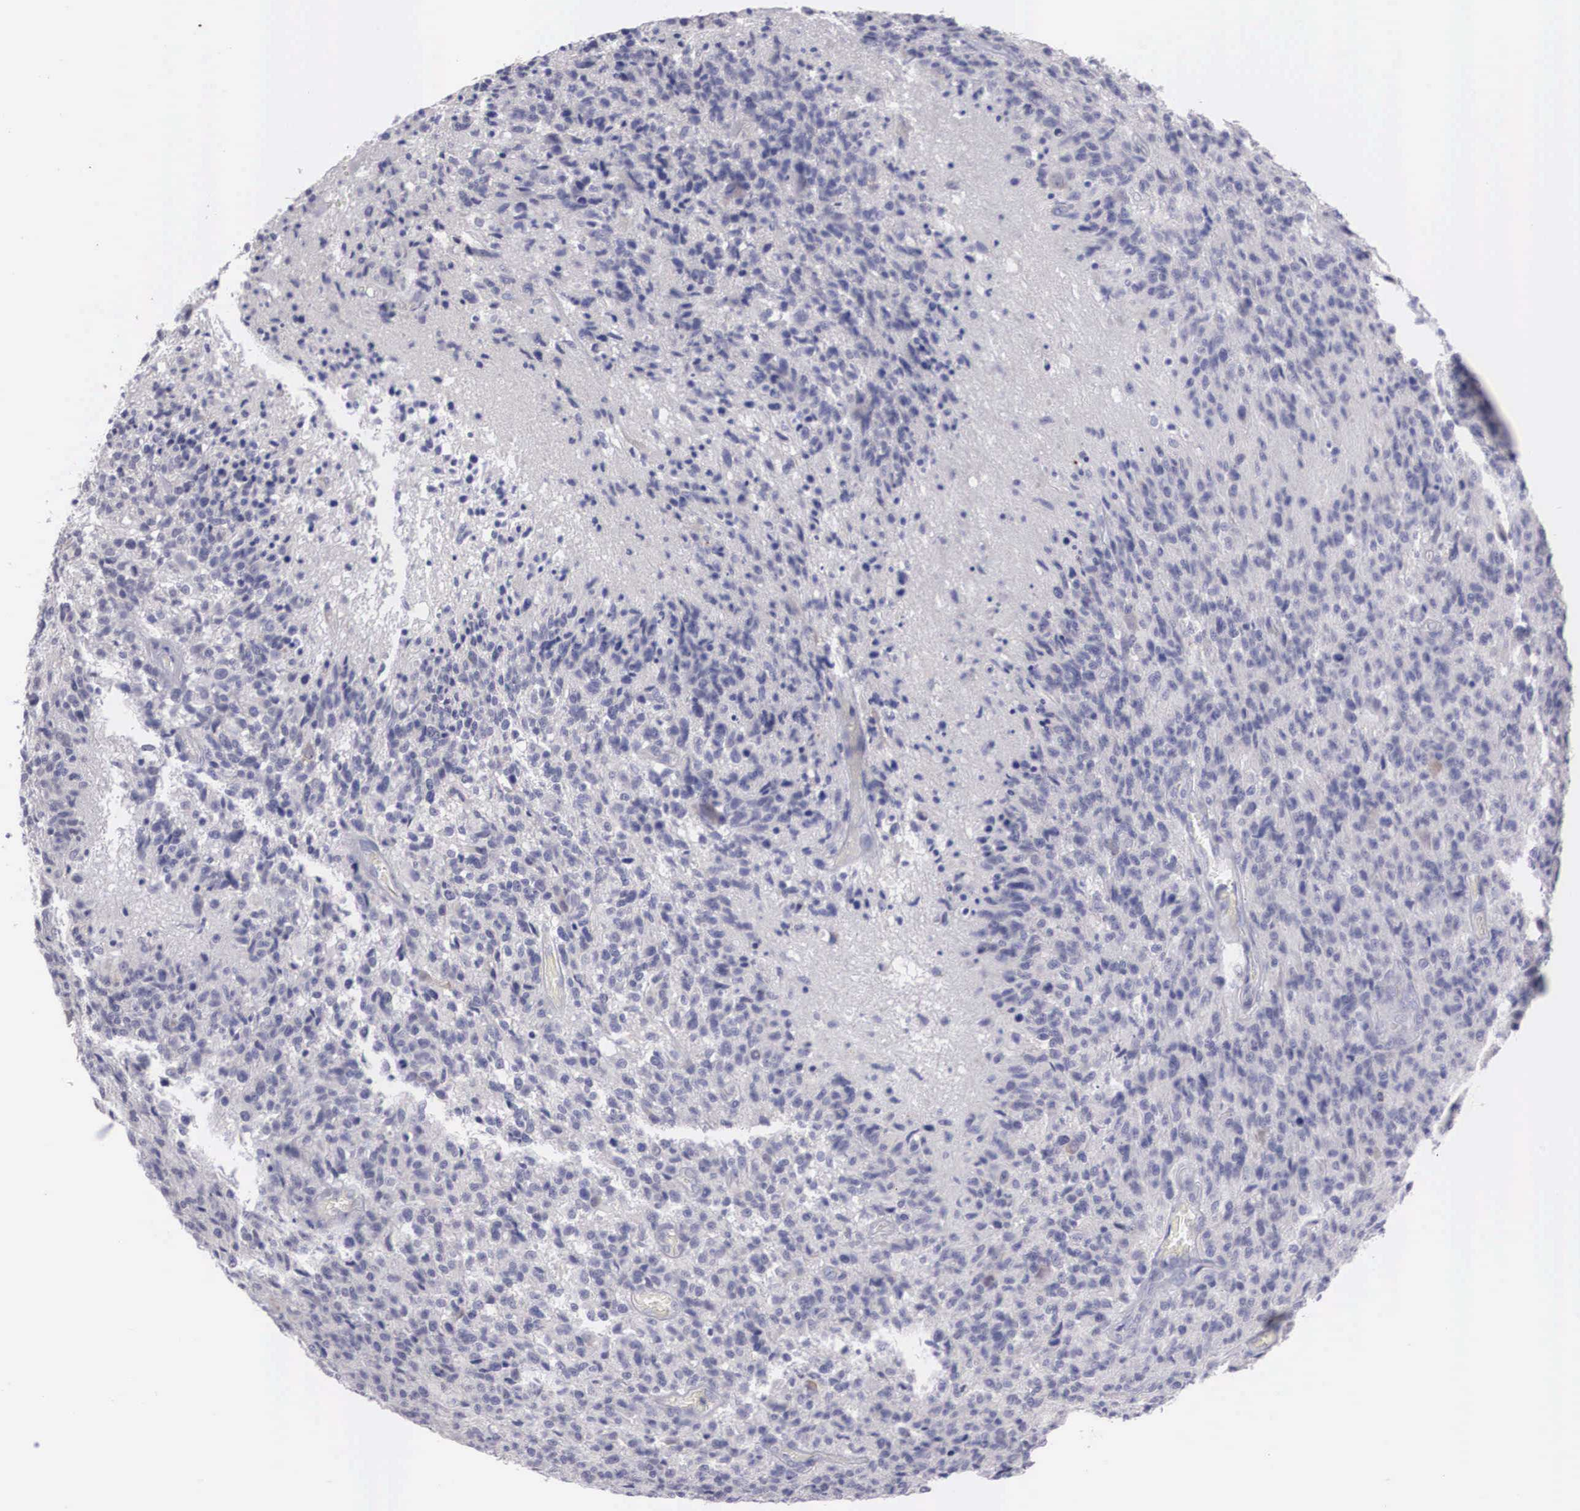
{"staining": {"intensity": "negative", "quantity": "none", "location": "none"}, "tissue": "glioma", "cell_type": "Tumor cells", "image_type": "cancer", "snomed": [{"axis": "morphology", "description": "Glioma, malignant, High grade"}, {"axis": "topography", "description": "Brain"}], "caption": "Photomicrograph shows no significant protein staining in tumor cells of glioma.", "gene": "REPS2", "patient": {"sex": "male", "age": 36}}